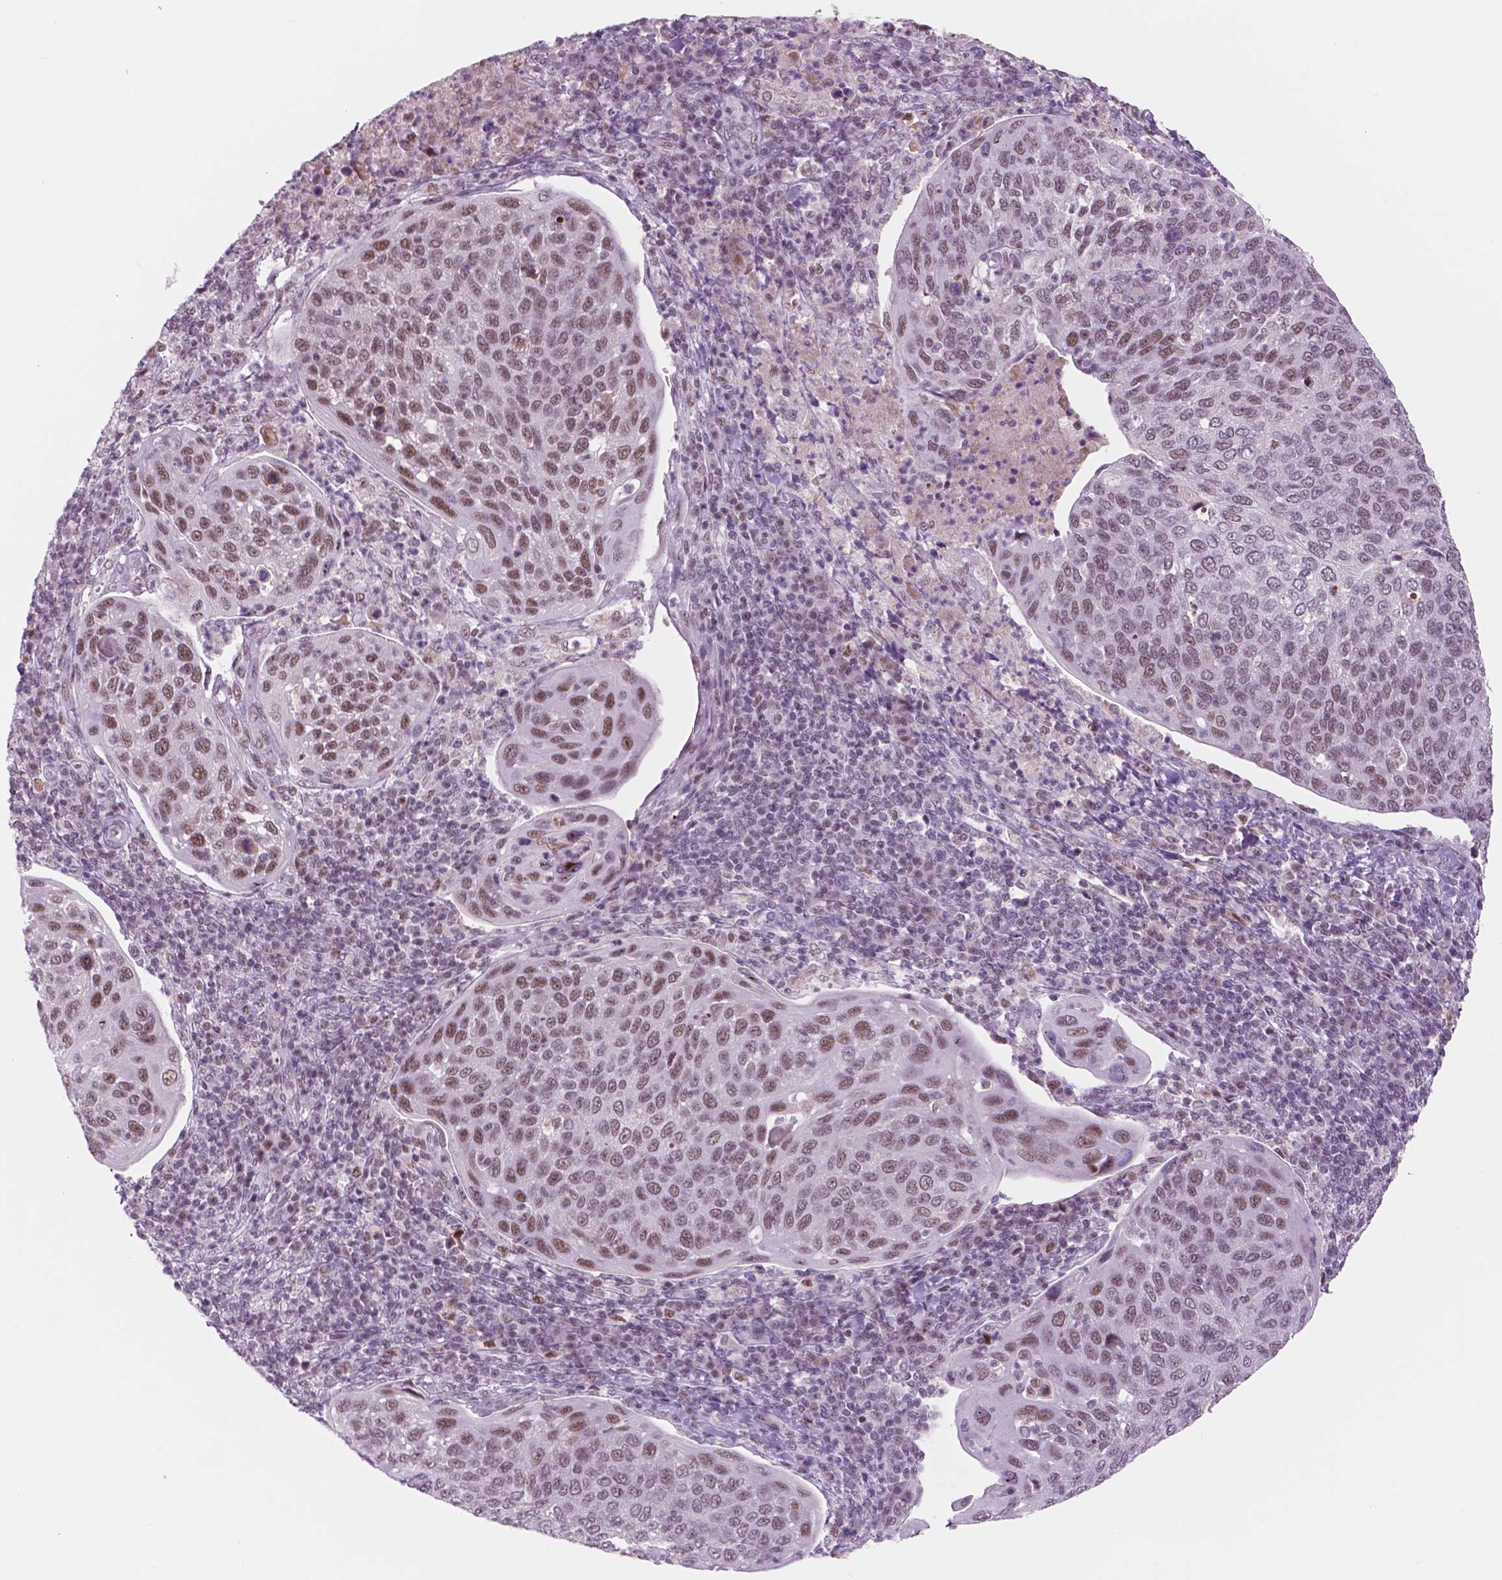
{"staining": {"intensity": "moderate", "quantity": ">75%", "location": "nuclear"}, "tissue": "cervical cancer", "cell_type": "Tumor cells", "image_type": "cancer", "snomed": [{"axis": "morphology", "description": "Squamous cell carcinoma, NOS"}, {"axis": "topography", "description": "Cervix"}], "caption": "Tumor cells exhibit medium levels of moderate nuclear staining in about >75% of cells in squamous cell carcinoma (cervical).", "gene": "CTR9", "patient": {"sex": "female", "age": 54}}